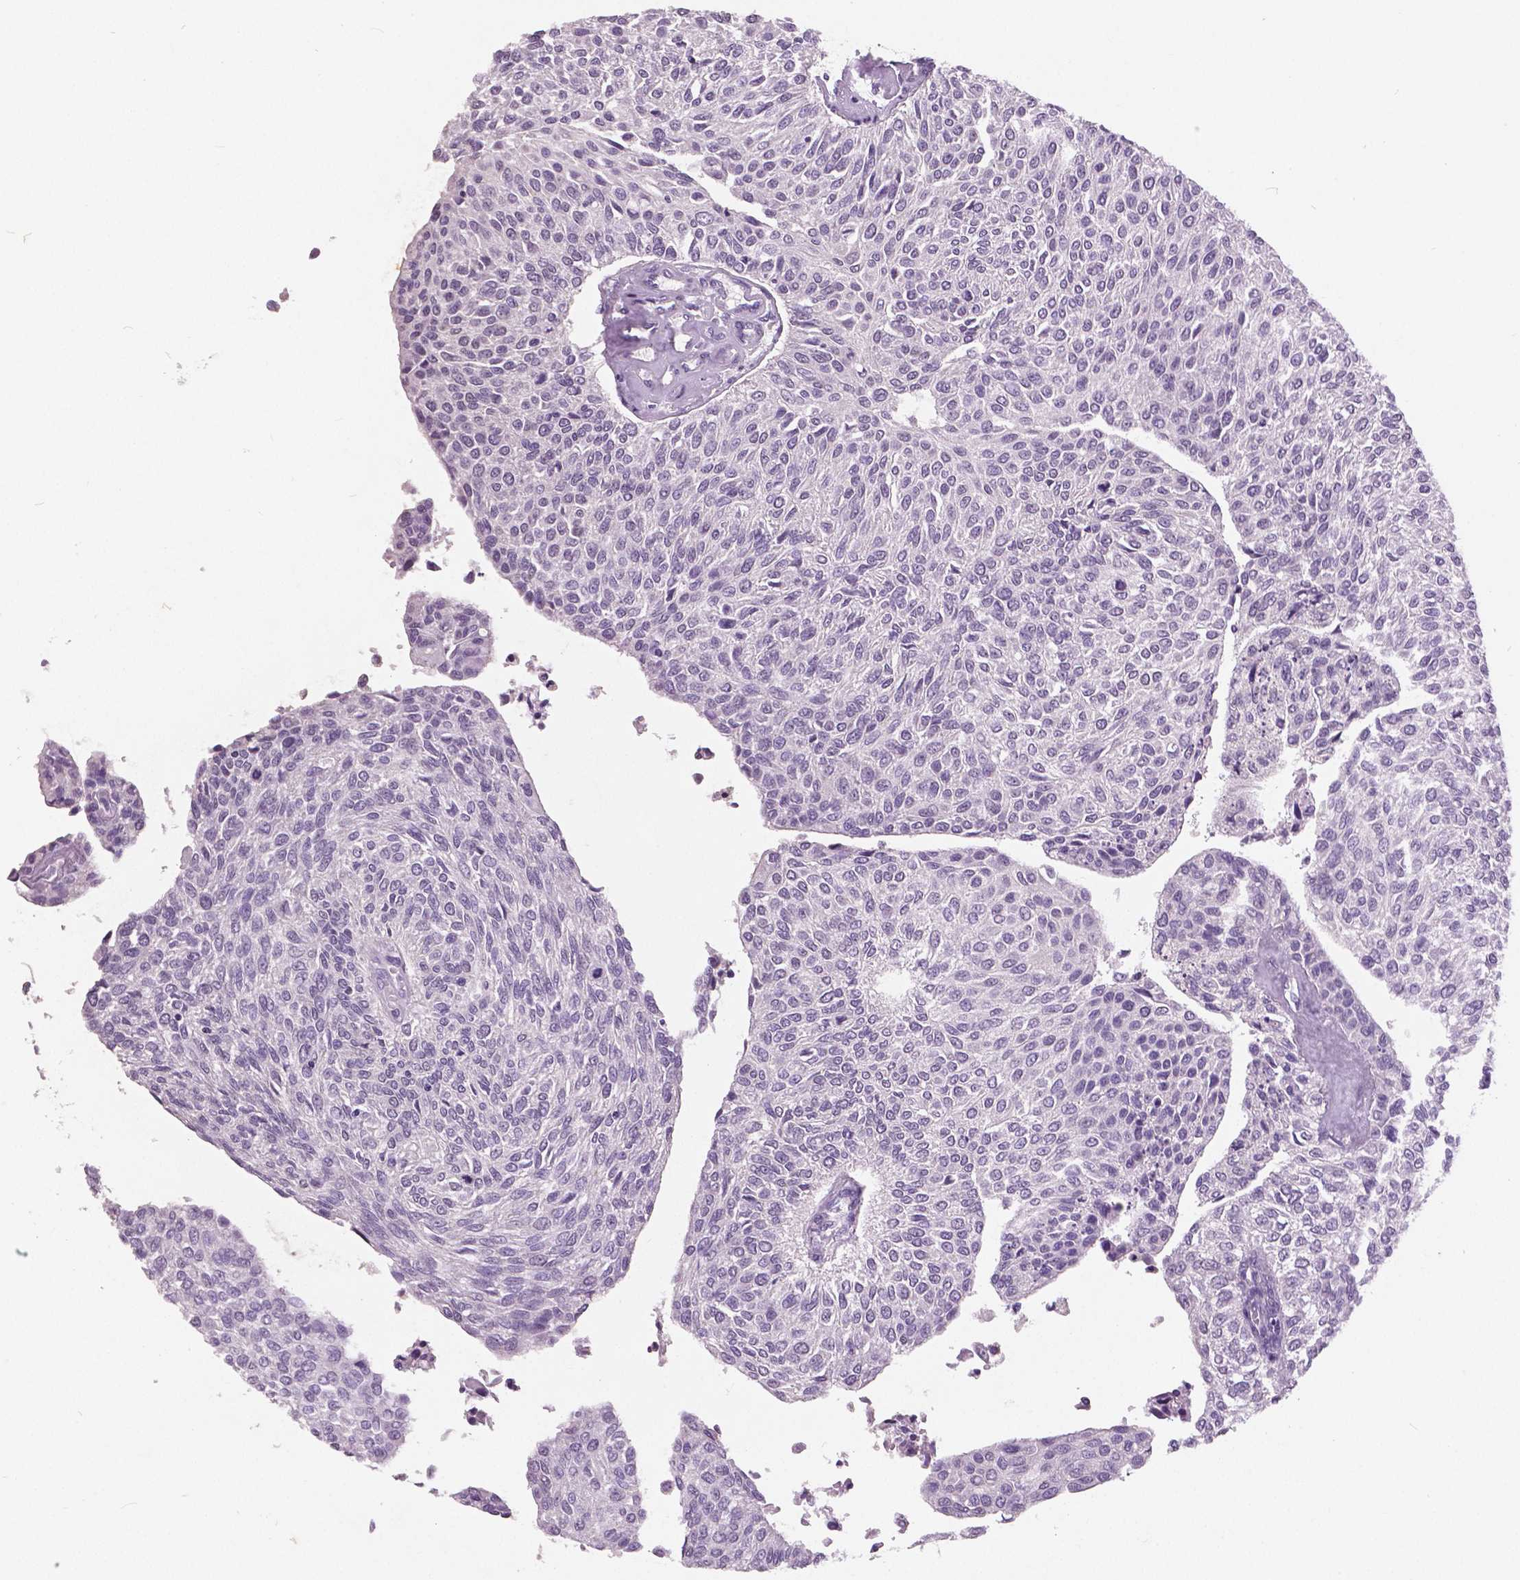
{"staining": {"intensity": "negative", "quantity": "none", "location": "none"}, "tissue": "urothelial cancer", "cell_type": "Tumor cells", "image_type": "cancer", "snomed": [{"axis": "morphology", "description": "Urothelial carcinoma, NOS"}, {"axis": "topography", "description": "Urinary bladder"}], "caption": "Transitional cell carcinoma stained for a protein using immunohistochemistry demonstrates no positivity tumor cells.", "gene": "GRIN2A", "patient": {"sex": "male", "age": 55}}